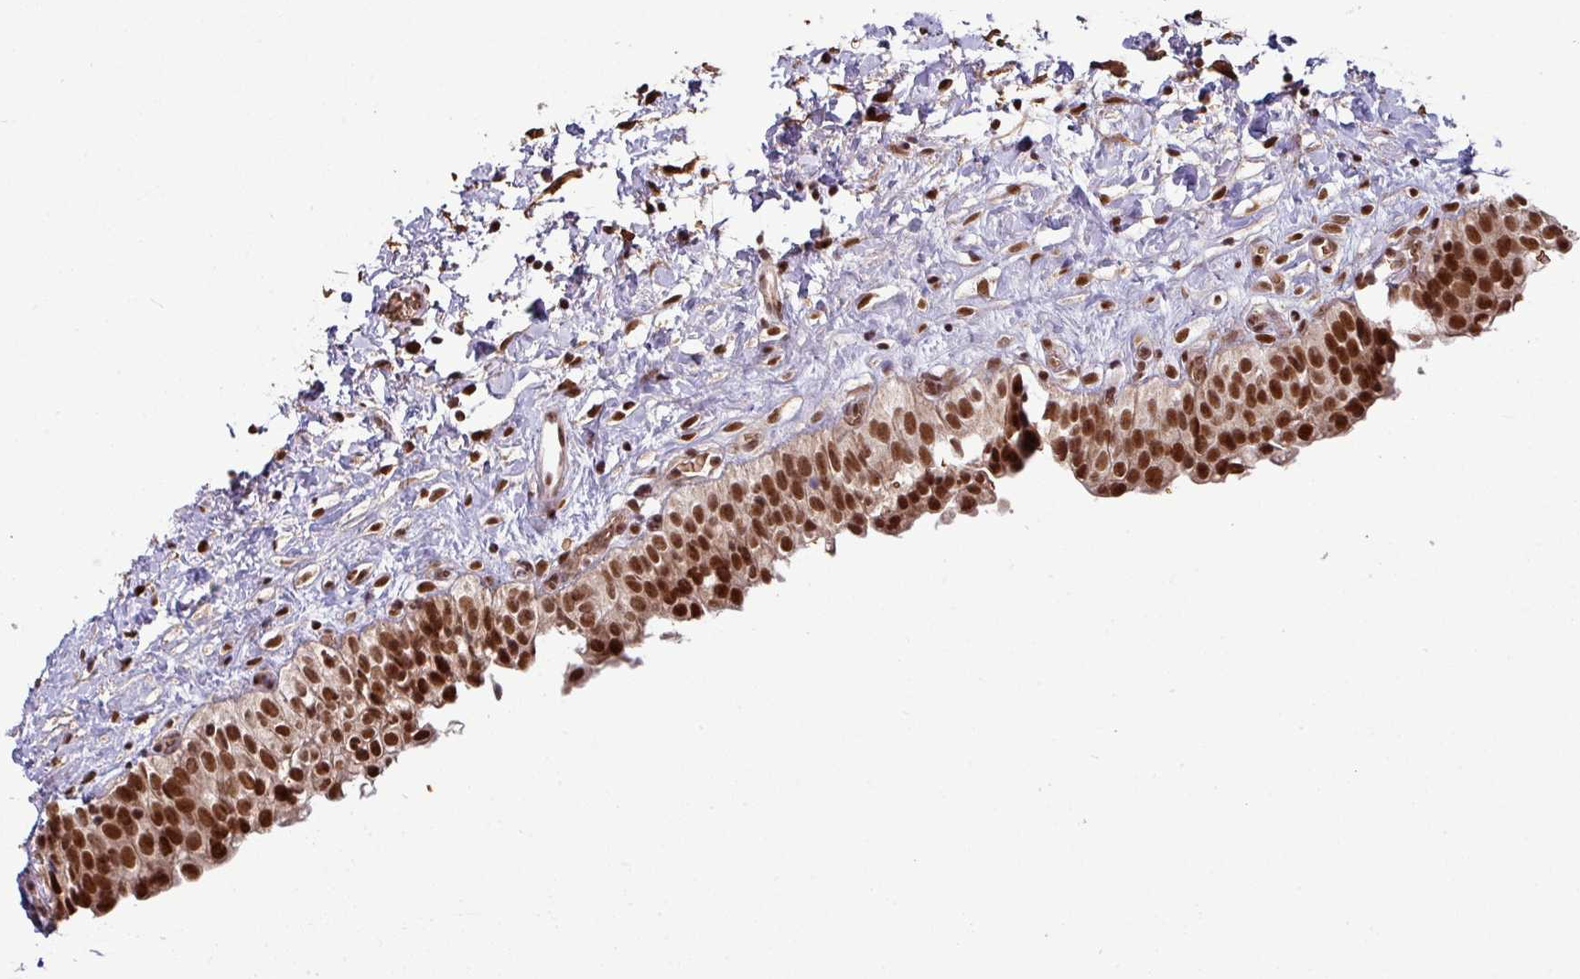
{"staining": {"intensity": "strong", "quantity": ">75%", "location": "nuclear"}, "tissue": "urinary bladder", "cell_type": "Urothelial cells", "image_type": "normal", "snomed": [{"axis": "morphology", "description": "Normal tissue, NOS"}, {"axis": "topography", "description": "Urinary bladder"}], "caption": "Brown immunohistochemical staining in benign human urinary bladder displays strong nuclear staining in approximately >75% of urothelial cells. The protein is stained brown, and the nuclei are stained in blue (DAB IHC with brightfield microscopy, high magnification).", "gene": "PHF23", "patient": {"sex": "male", "age": 51}}